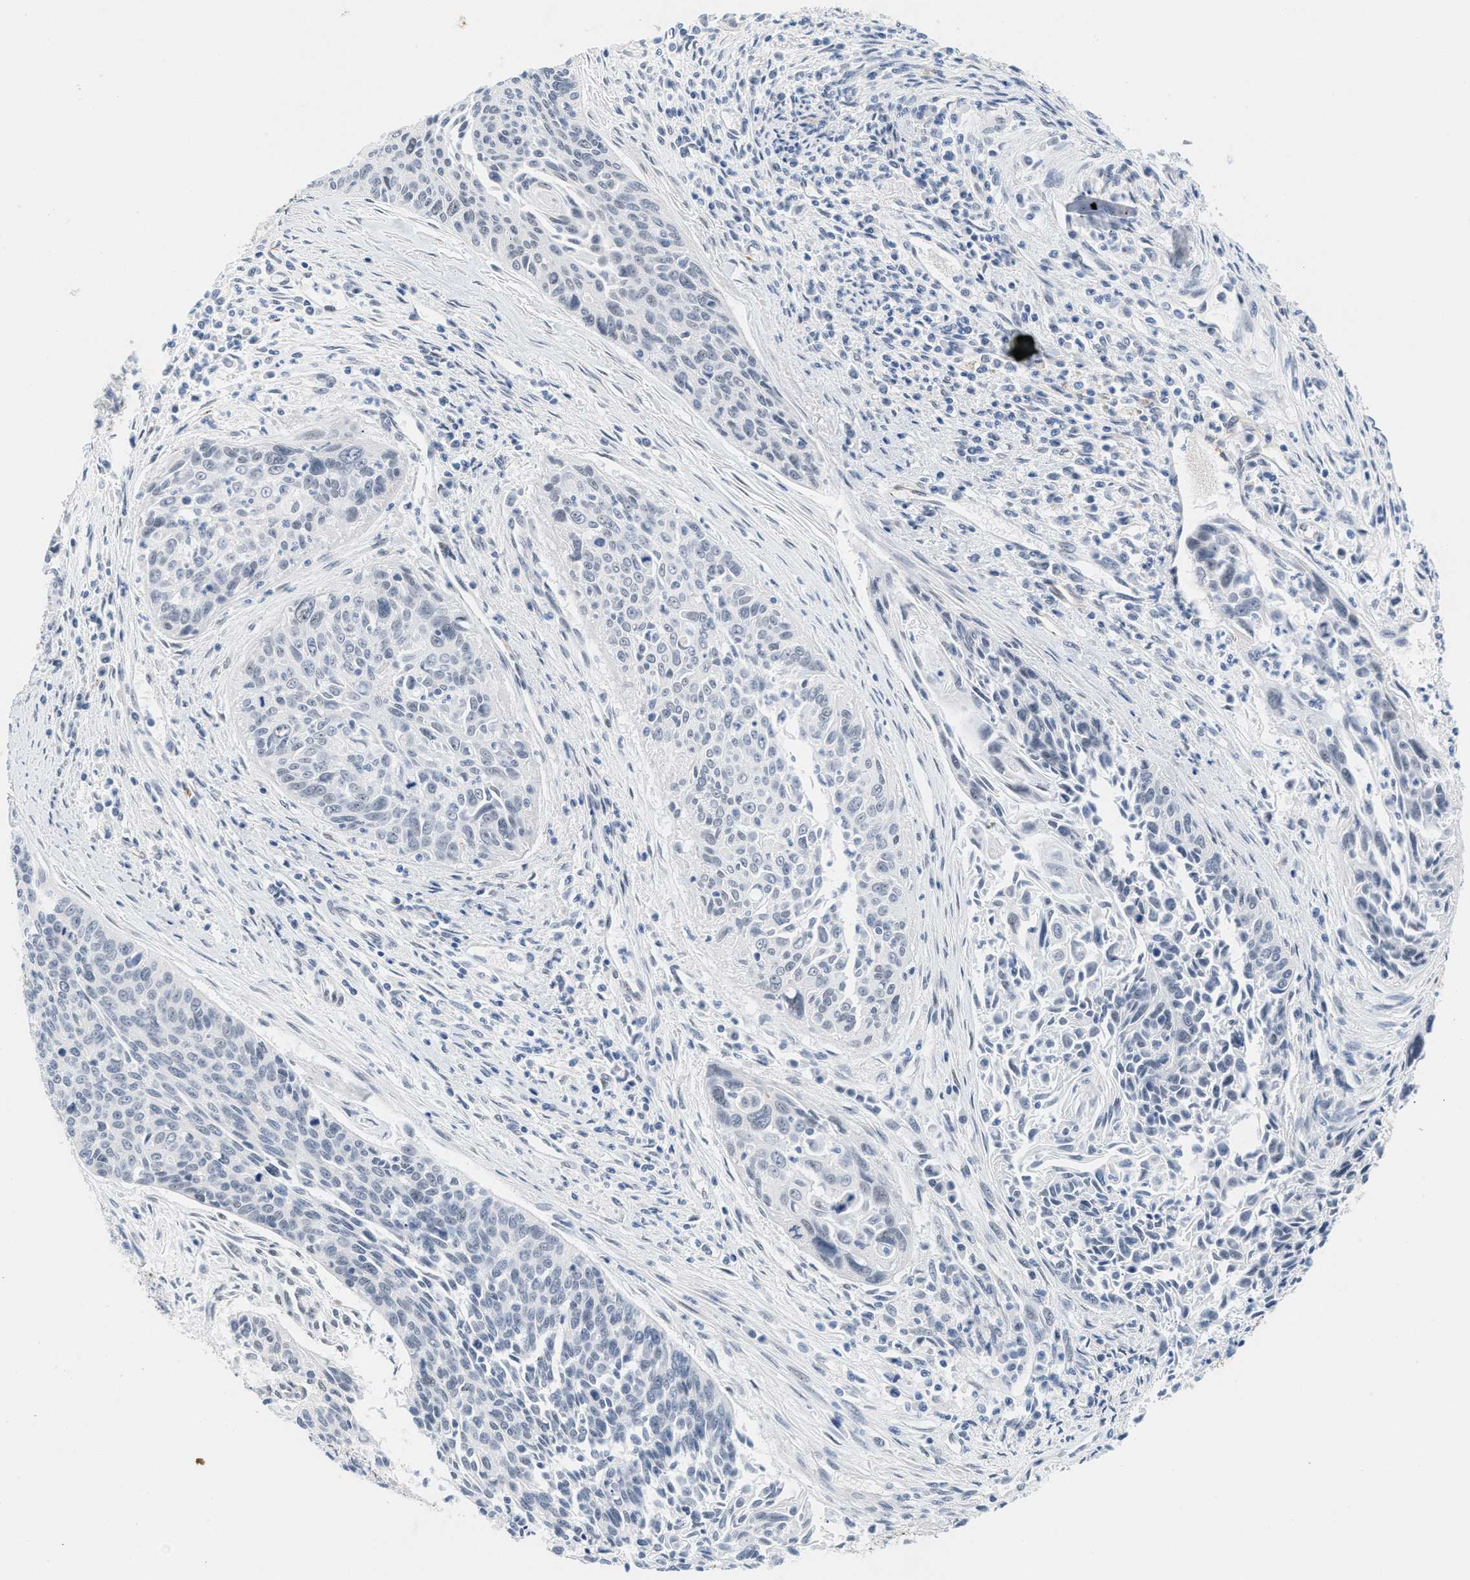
{"staining": {"intensity": "negative", "quantity": "none", "location": "none"}, "tissue": "cervical cancer", "cell_type": "Tumor cells", "image_type": "cancer", "snomed": [{"axis": "morphology", "description": "Squamous cell carcinoma, NOS"}, {"axis": "topography", "description": "Cervix"}], "caption": "Tumor cells are negative for brown protein staining in cervical cancer.", "gene": "HS3ST2", "patient": {"sex": "female", "age": 55}}